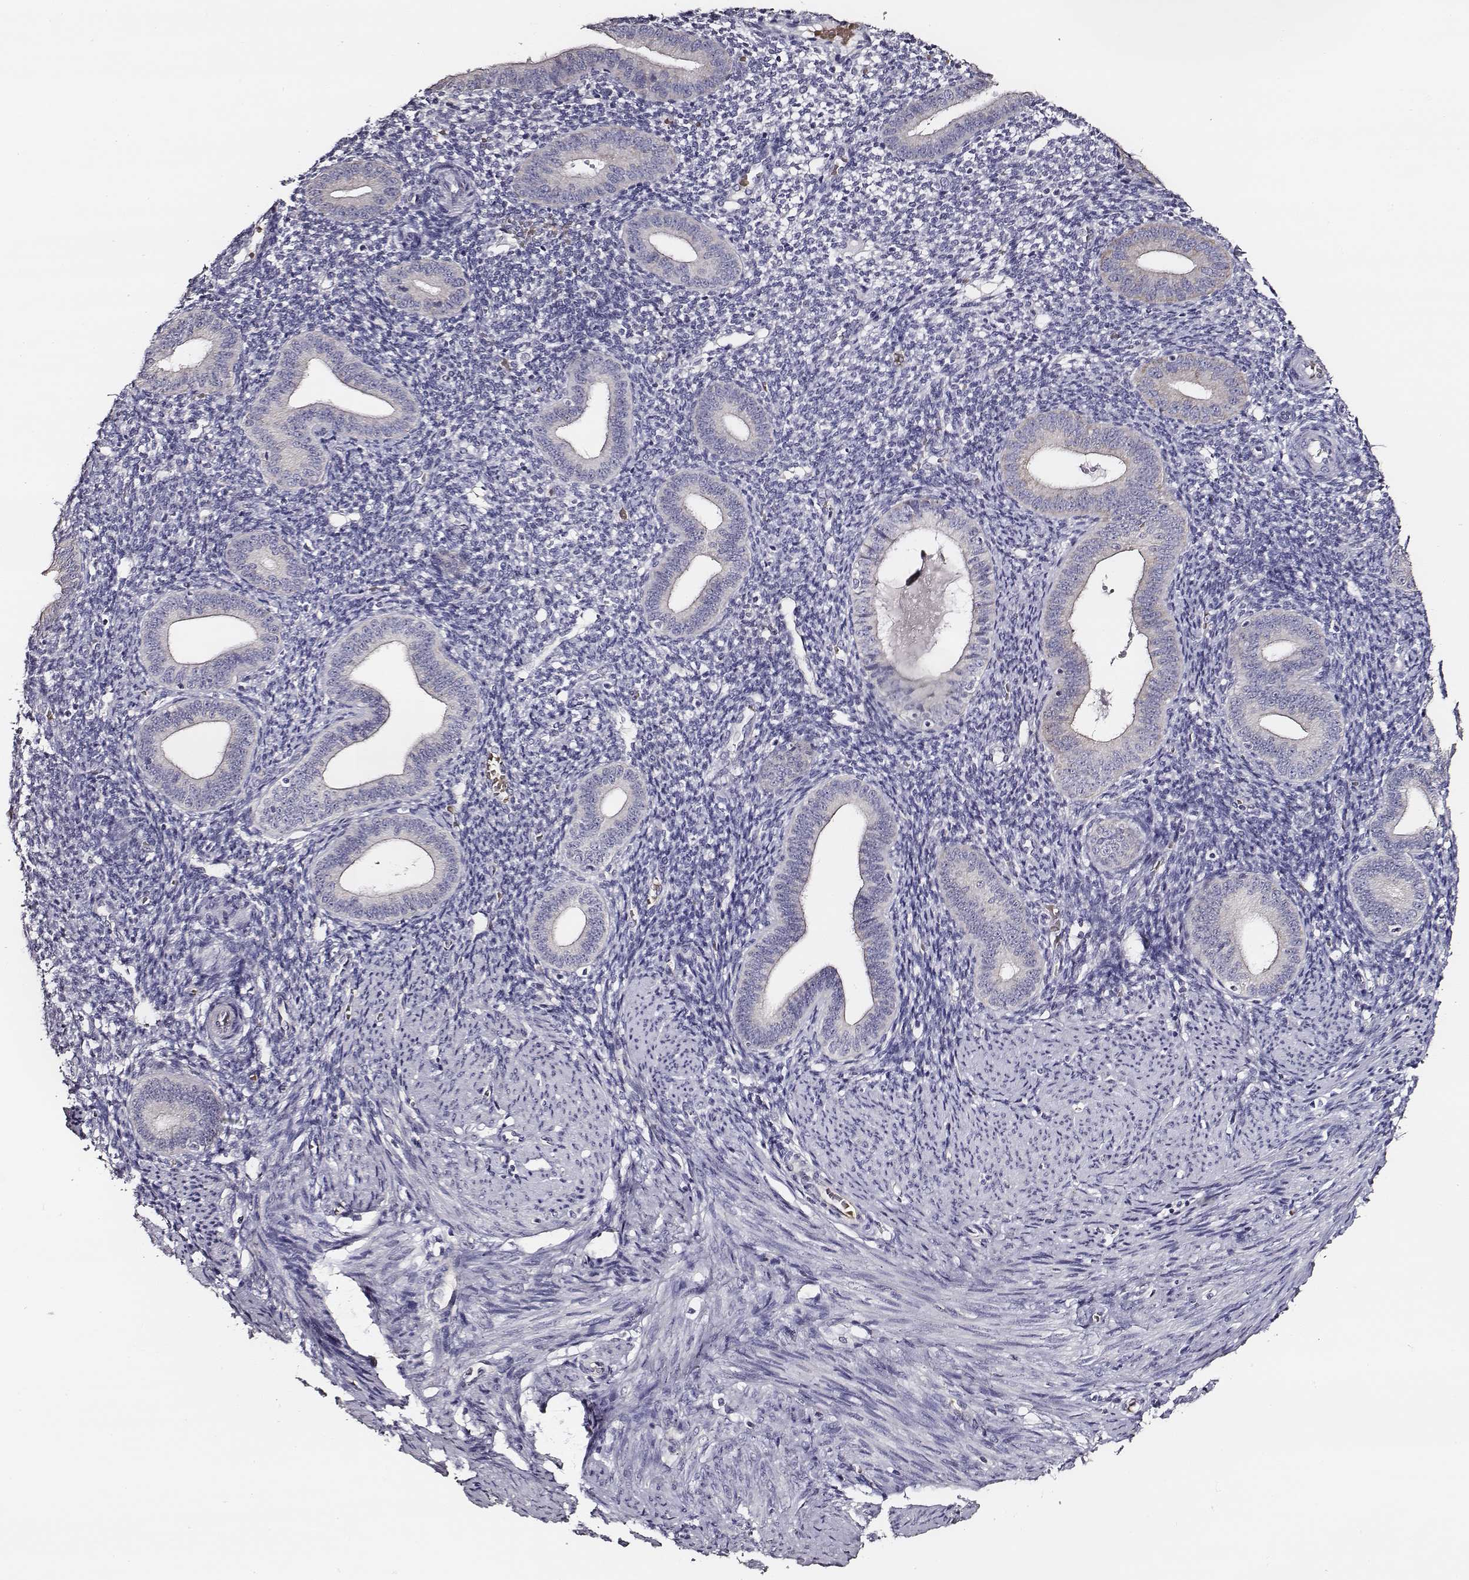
{"staining": {"intensity": "negative", "quantity": "none", "location": "none"}, "tissue": "endometrium", "cell_type": "Cells in endometrial stroma", "image_type": "normal", "snomed": [{"axis": "morphology", "description": "Normal tissue, NOS"}, {"axis": "topography", "description": "Endometrium"}], "caption": "An immunohistochemistry (IHC) micrograph of normal endometrium is shown. There is no staining in cells in endometrial stroma of endometrium. (DAB immunohistochemistry with hematoxylin counter stain).", "gene": "AADAT", "patient": {"sex": "female", "age": 40}}